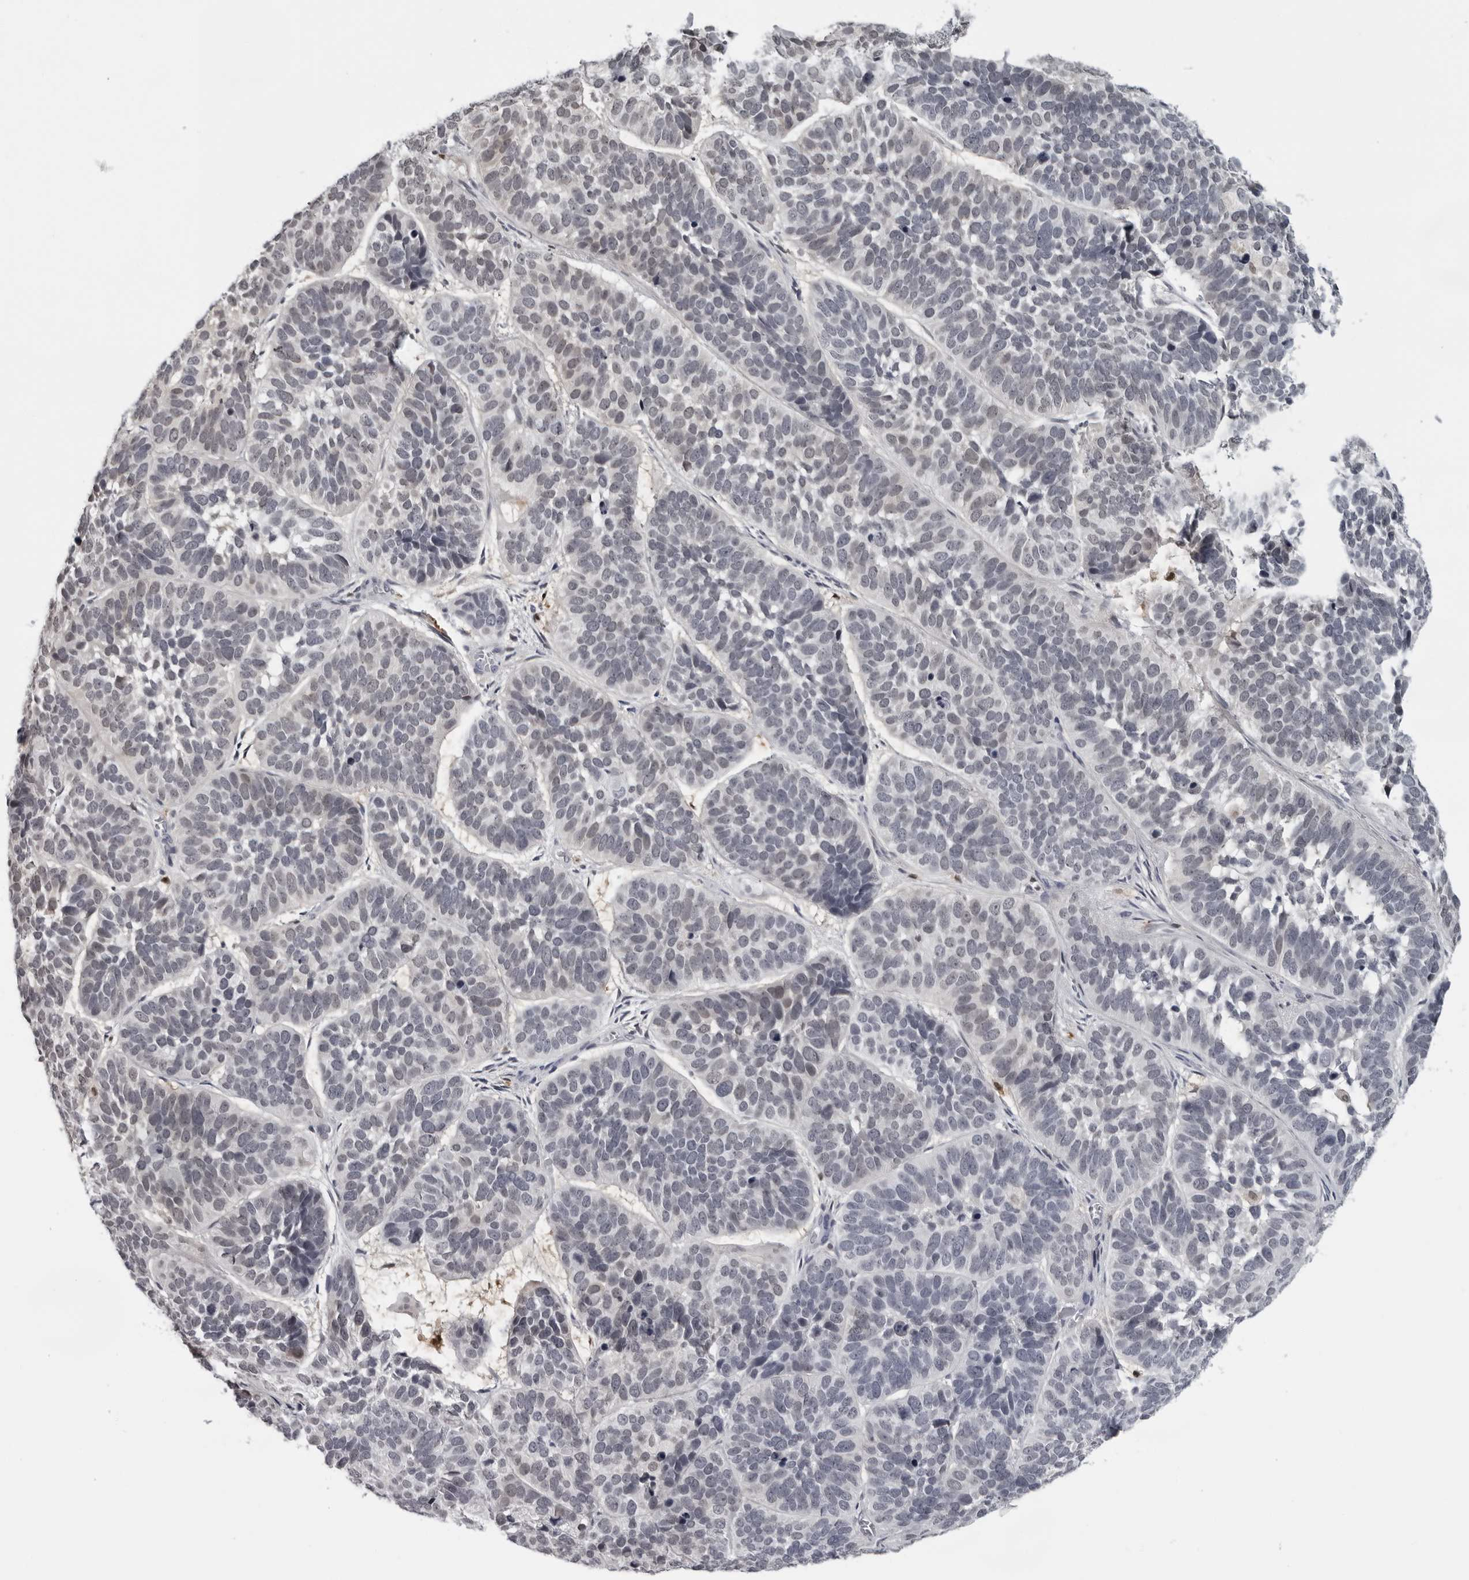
{"staining": {"intensity": "negative", "quantity": "none", "location": "none"}, "tissue": "skin cancer", "cell_type": "Tumor cells", "image_type": "cancer", "snomed": [{"axis": "morphology", "description": "Basal cell carcinoma"}, {"axis": "topography", "description": "Skin"}], "caption": "Immunohistochemical staining of skin cancer demonstrates no significant expression in tumor cells. (Stains: DAB (3,3'-diaminobenzidine) immunohistochemistry with hematoxylin counter stain, Microscopy: brightfield microscopy at high magnification).", "gene": "LZIC", "patient": {"sex": "male", "age": 62}}